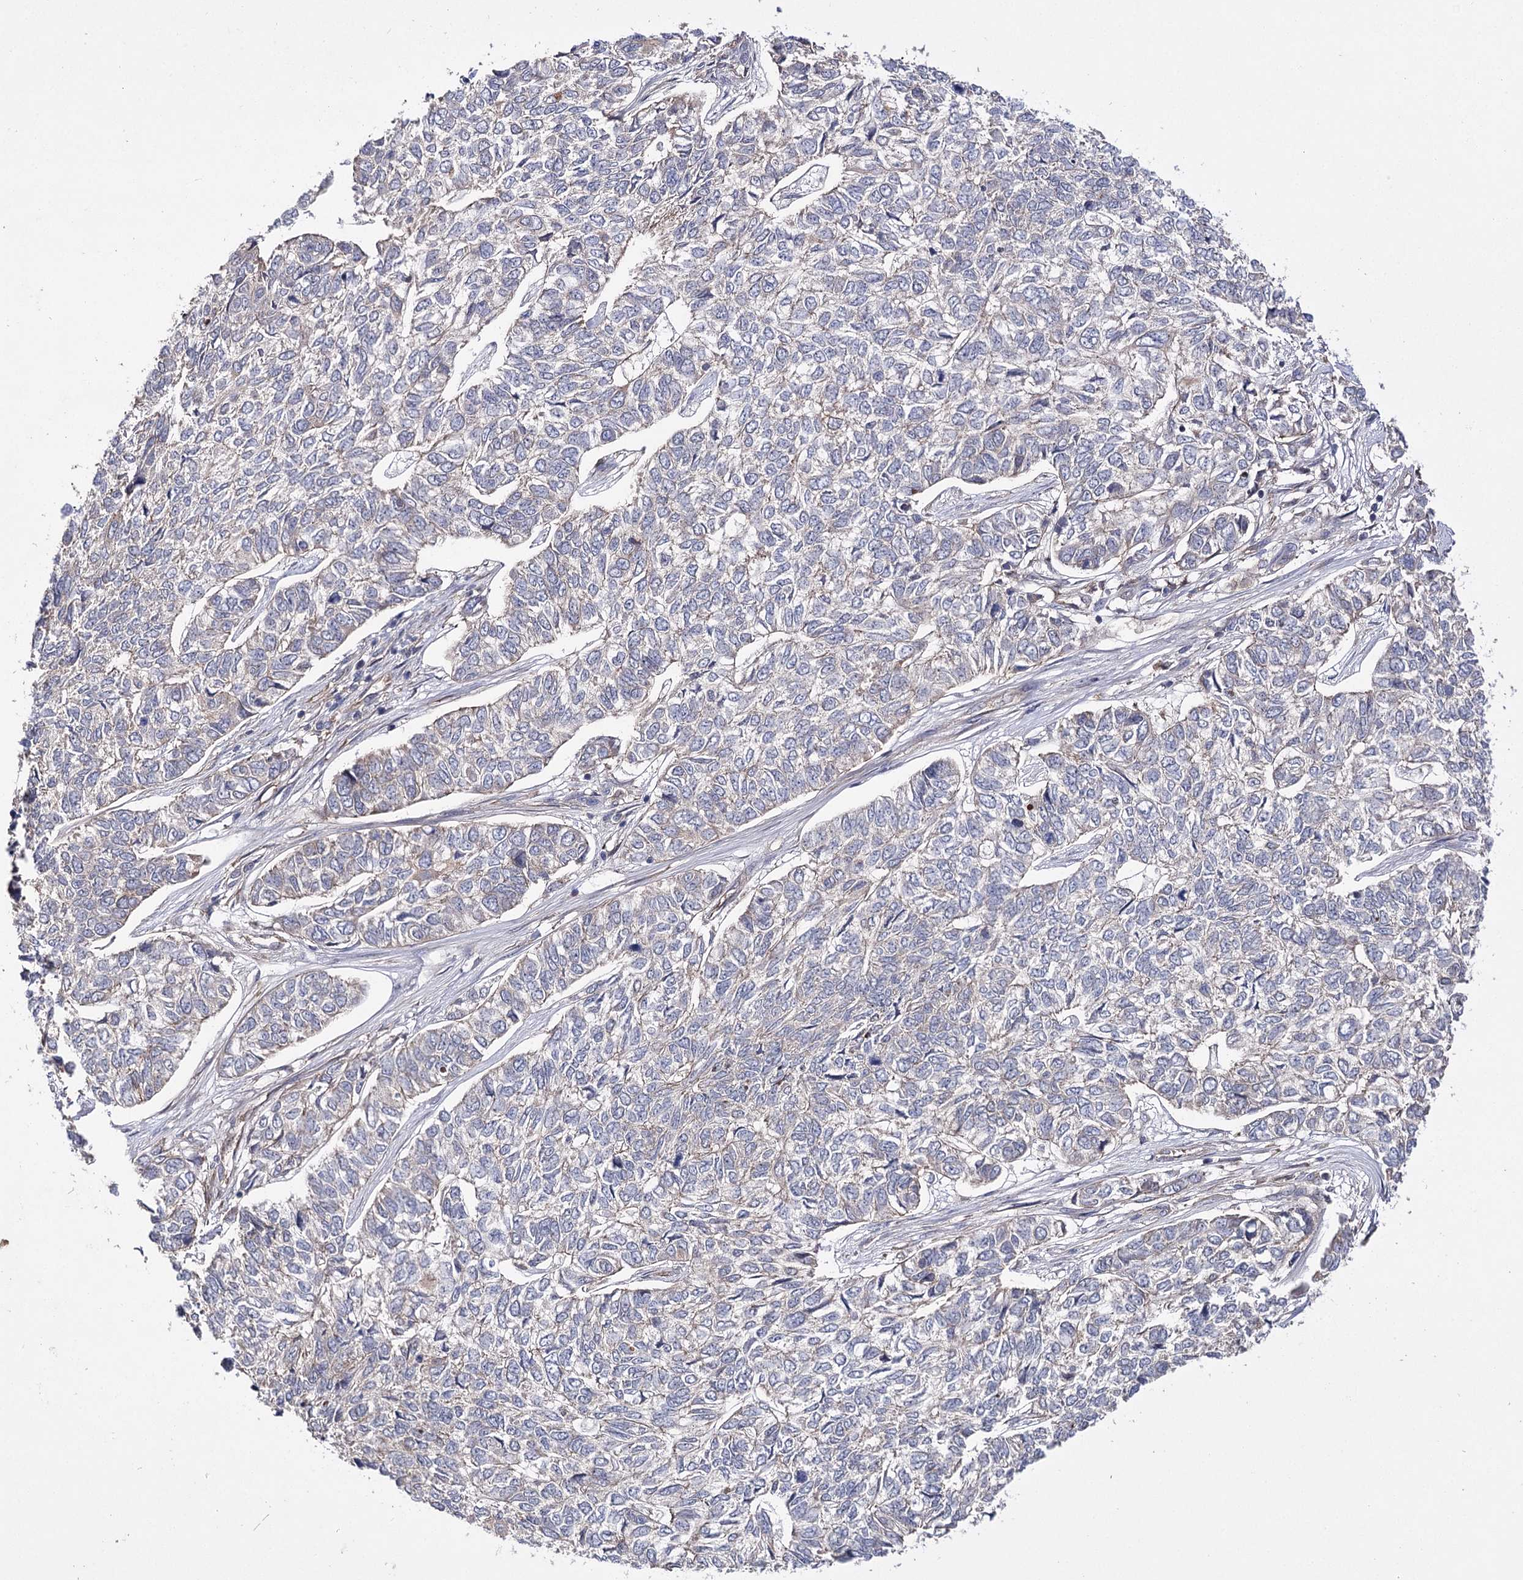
{"staining": {"intensity": "negative", "quantity": "none", "location": "none"}, "tissue": "skin cancer", "cell_type": "Tumor cells", "image_type": "cancer", "snomed": [{"axis": "morphology", "description": "Basal cell carcinoma"}, {"axis": "topography", "description": "Skin"}], "caption": "There is no significant expression in tumor cells of basal cell carcinoma (skin).", "gene": "BCR", "patient": {"sex": "female", "age": 65}}